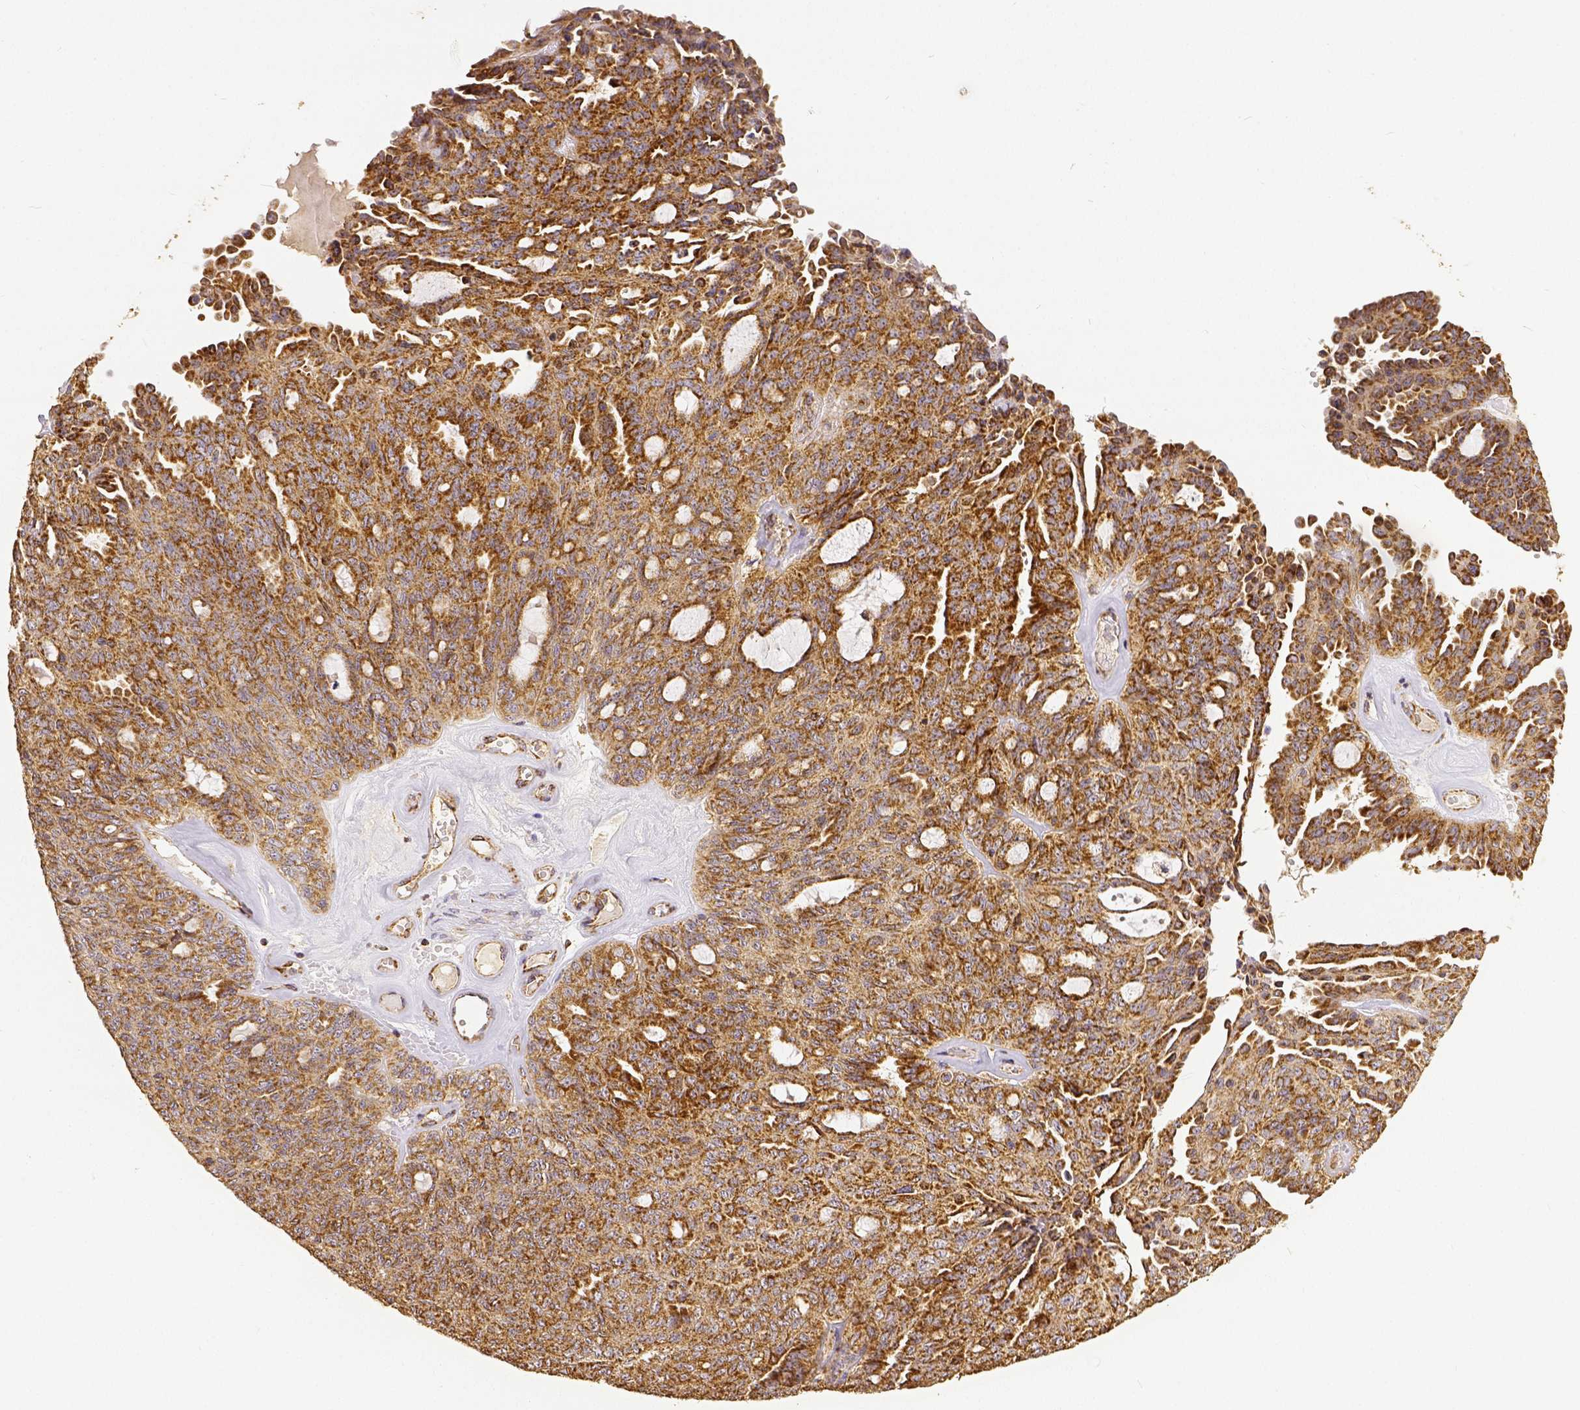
{"staining": {"intensity": "moderate", "quantity": ">75%", "location": "cytoplasmic/membranous"}, "tissue": "ovarian cancer", "cell_type": "Tumor cells", "image_type": "cancer", "snomed": [{"axis": "morphology", "description": "Cystadenocarcinoma, serous, NOS"}, {"axis": "topography", "description": "Ovary"}], "caption": "Ovarian cancer (serous cystadenocarcinoma) tissue demonstrates moderate cytoplasmic/membranous staining in about >75% of tumor cells, visualized by immunohistochemistry.", "gene": "SDHB", "patient": {"sex": "female", "age": 71}}